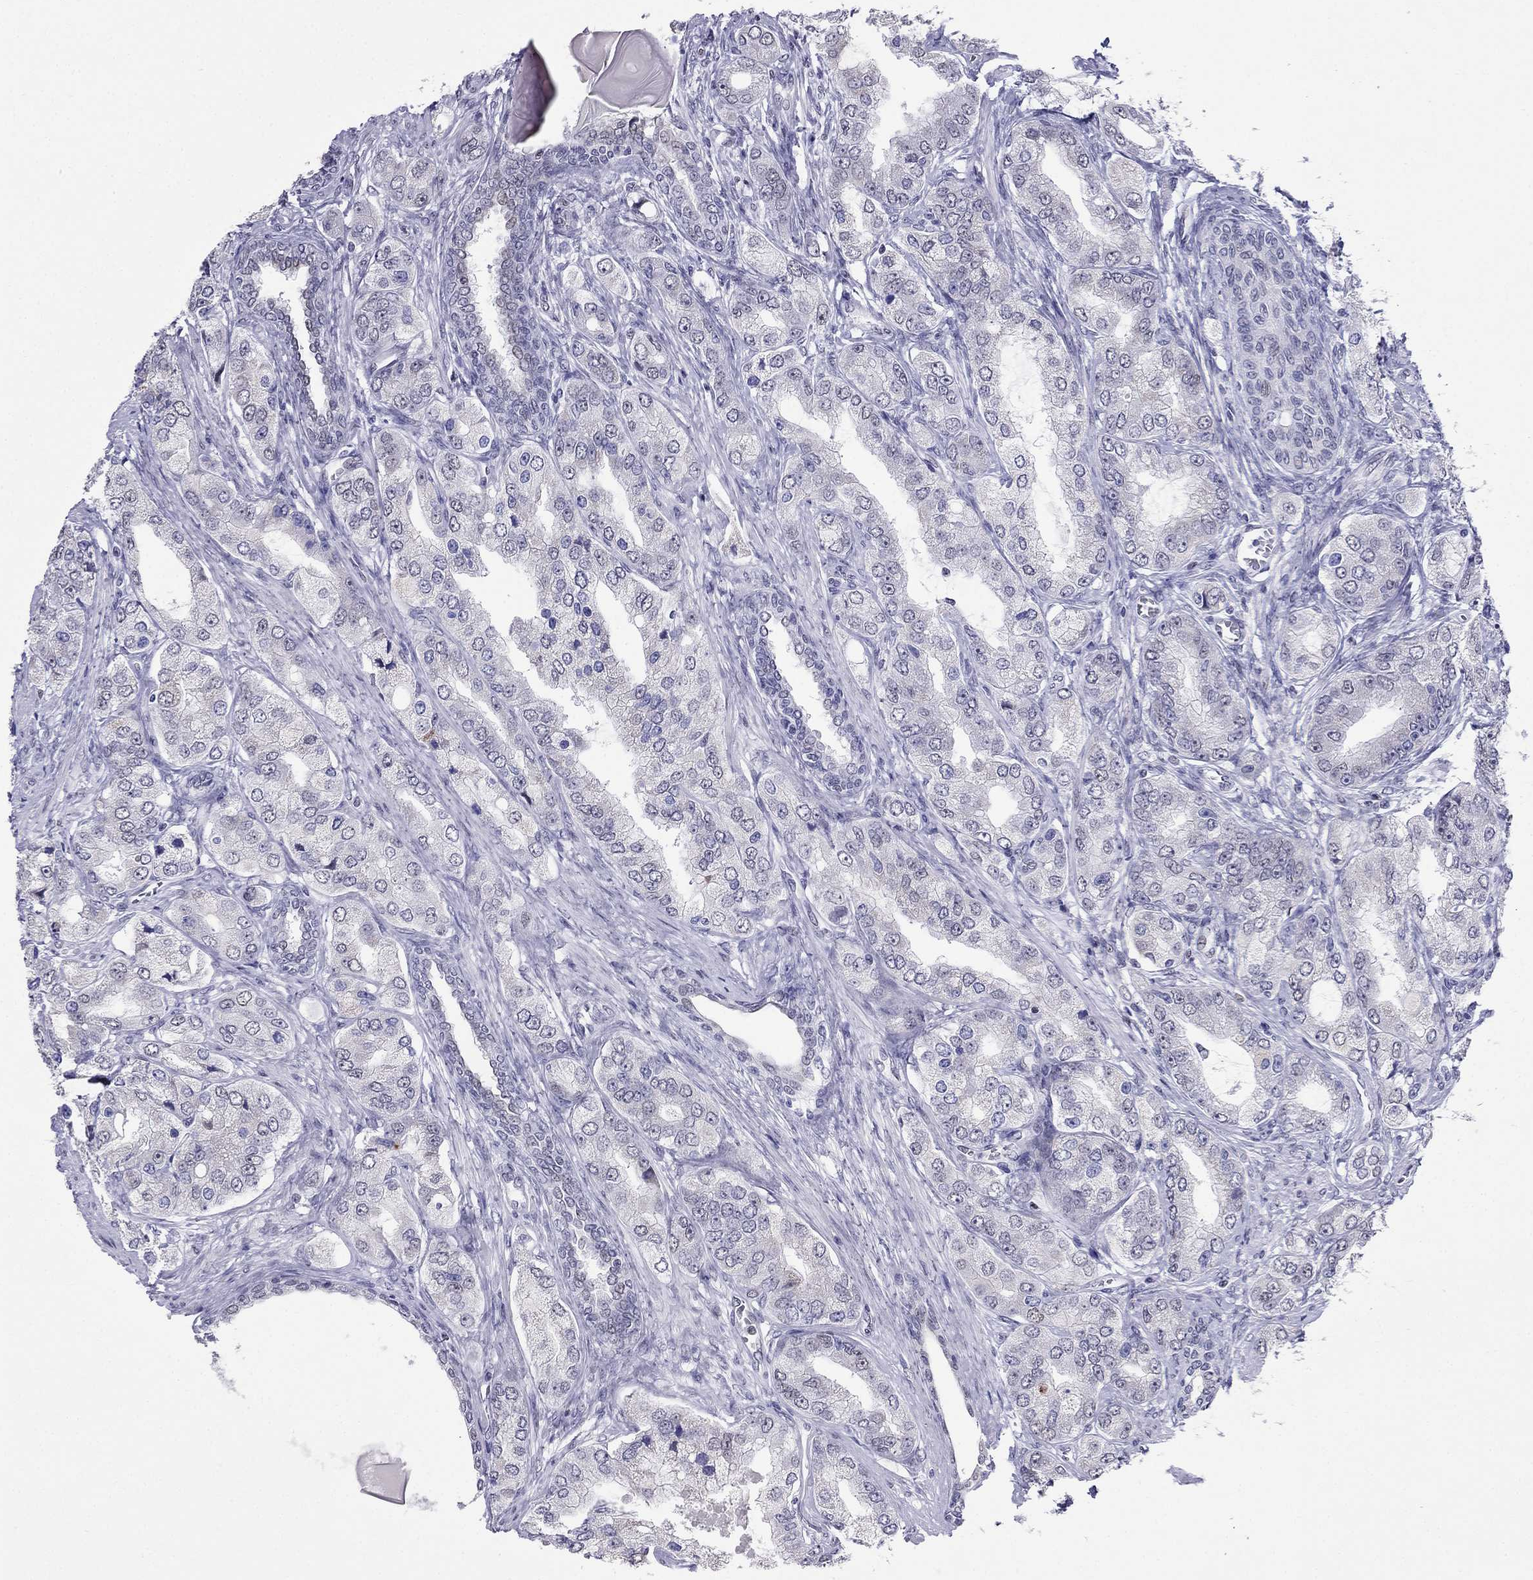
{"staining": {"intensity": "weak", "quantity": "<25%", "location": "nuclear"}, "tissue": "prostate cancer", "cell_type": "Tumor cells", "image_type": "cancer", "snomed": [{"axis": "morphology", "description": "Adenocarcinoma, Low grade"}, {"axis": "topography", "description": "Prostate"}], "caption": "Protein analysis of prostate cancer (adenocarcinoma (low-grade)) displays no significant staining in tumor cells.", "gene": "PPM1G", "patient": {"sex": "male", "age": 69}}